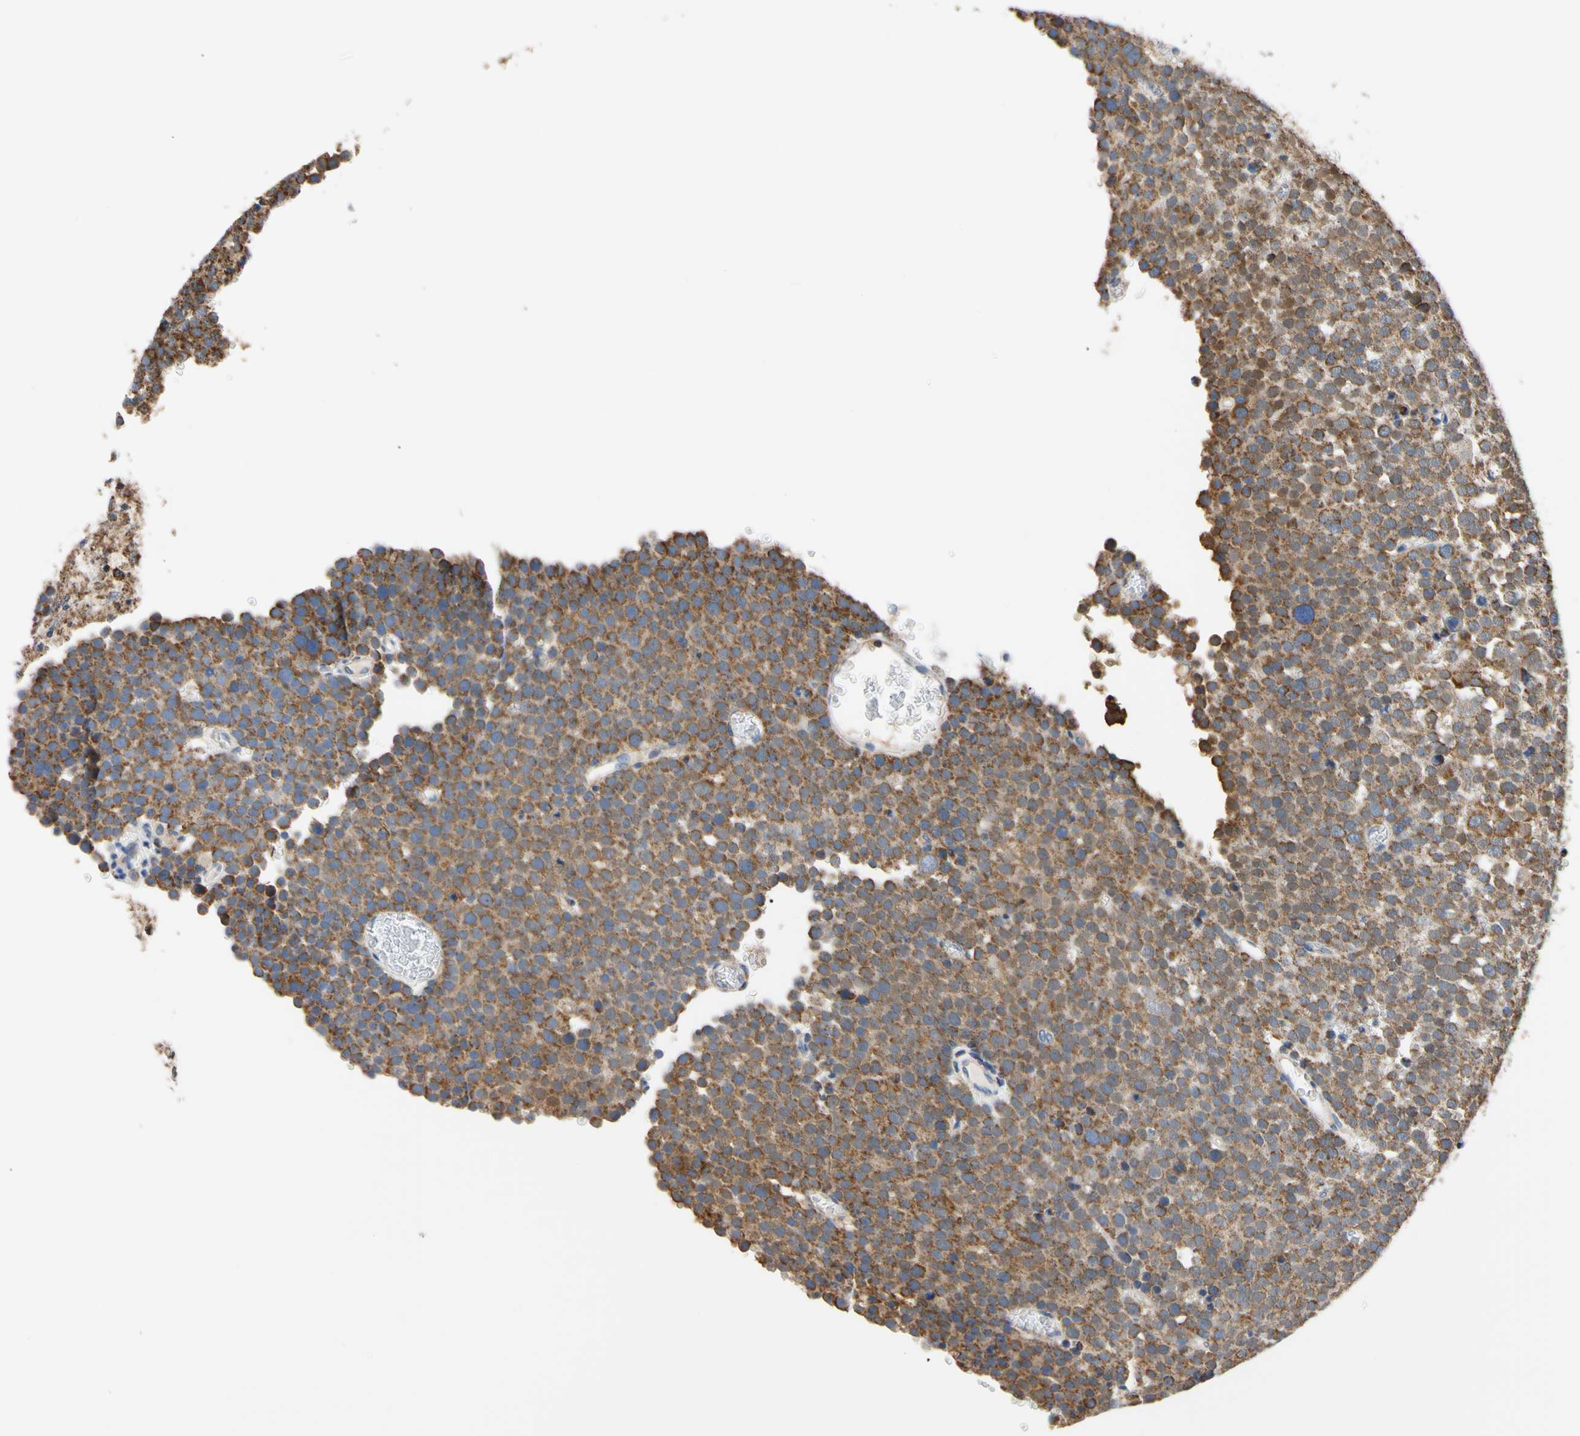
{"staining": {"intensity": "moderate", "quantity": ">75%", "location": "cytoplasmic/membranous"}, "tissue": "testis cancer", "cell_type": "Tumor cells", "image_type": "cancer", "snomed": [{"axis": "morphology", "description": "Seminoma, NOS"}, {"axis": "topography", "description": "Testis"}], "caption": "This image demonstrates immunohistochemistry staining of human testis cancer, with medium moderate cytoplasmic/membranous positivity in approximately >75% of tumor cells.", "gene": "CLPP", "patient": {"sex": "male", "age": 71}}